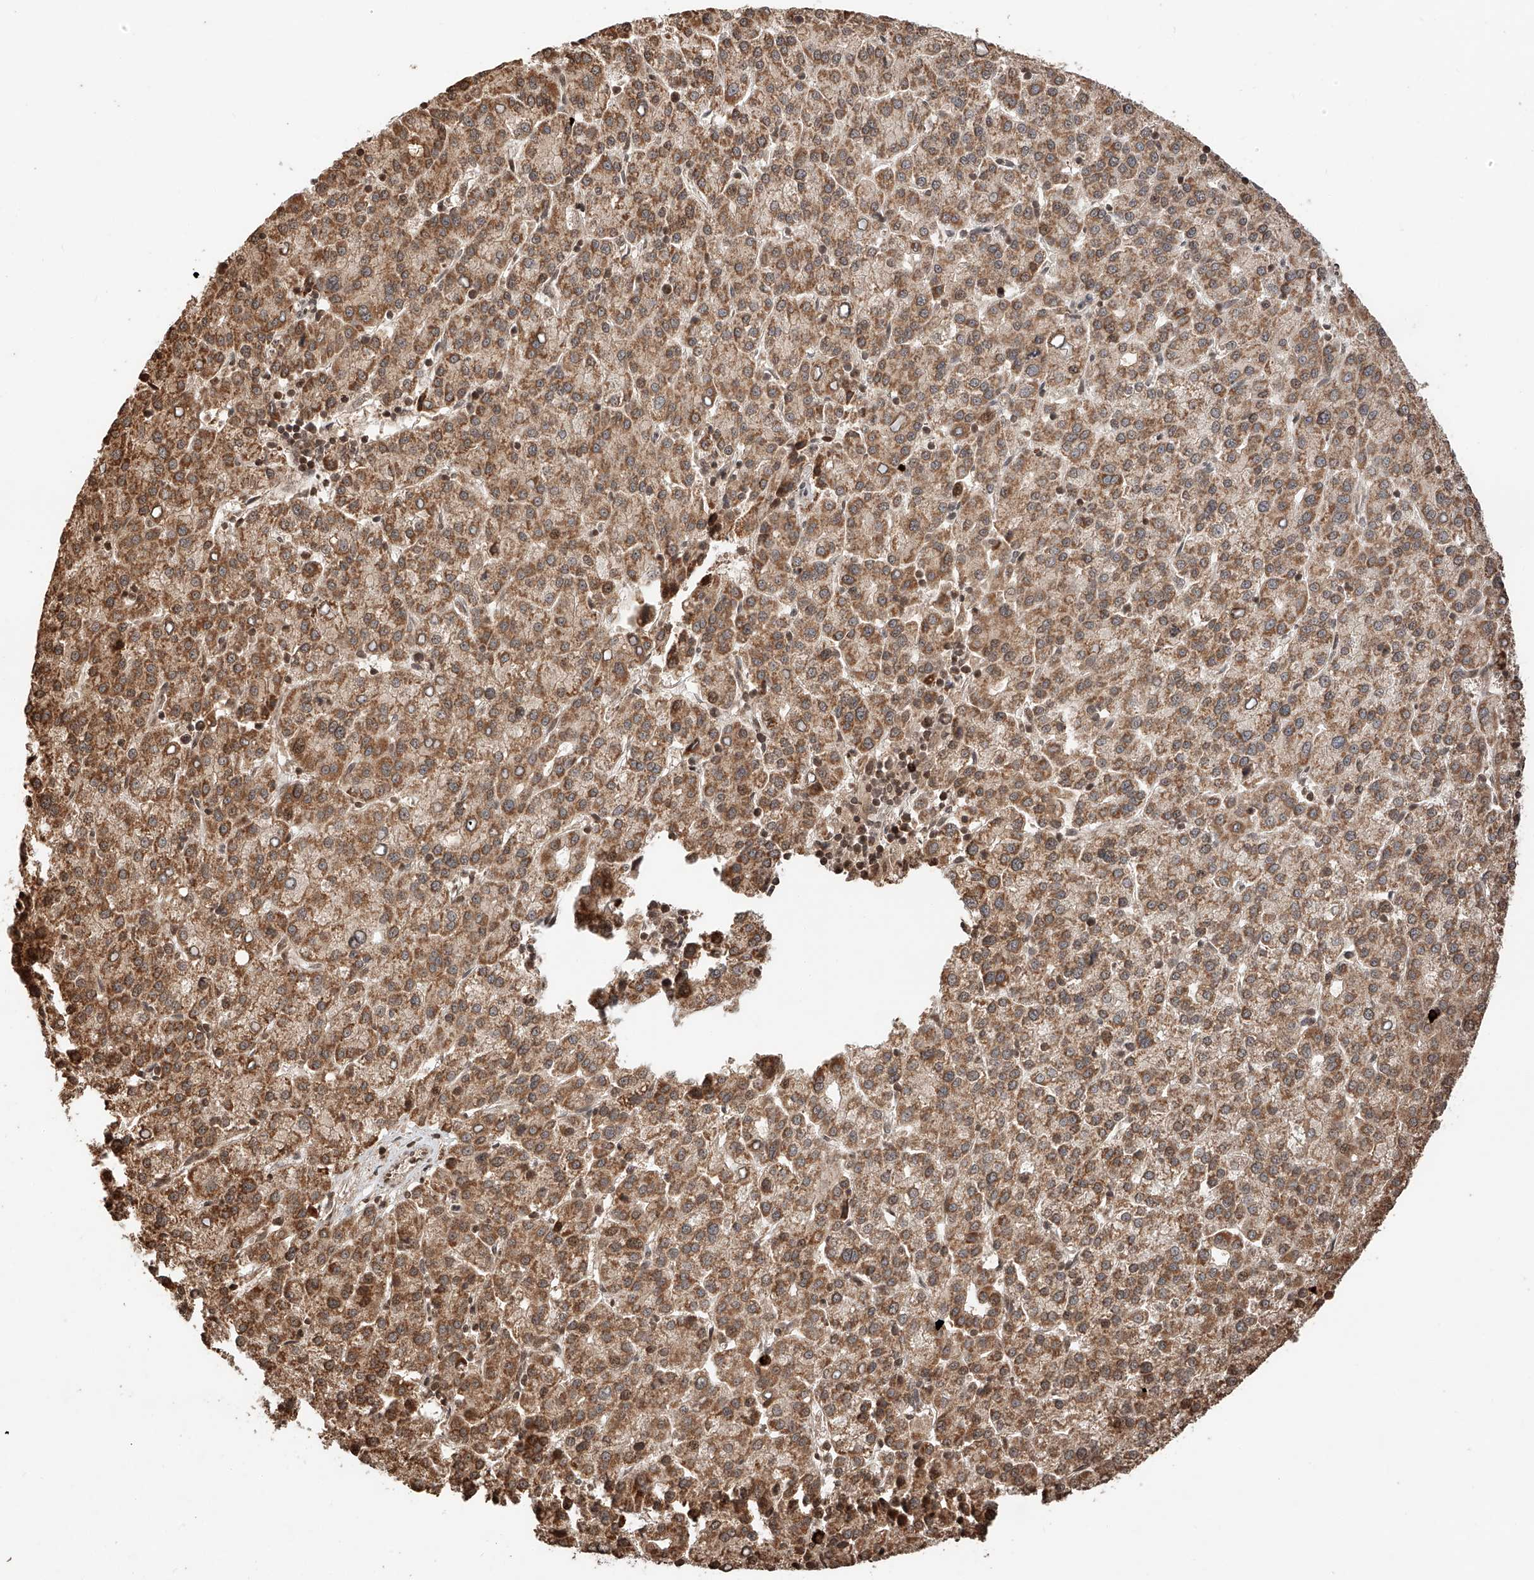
{"staining": {"intensity": "moderate", "quantity": ">75%", "location": "cytoplasmic/membranous"}, "tissue": "liver cancer", "cell_type": "Tumor cells", "image_type": "cancer", "snomed": [{"axis": "morphology", "description": "Carcinoma, Hepatocellular, NOS"}, {"axis": "topography", "description": "Liver"}], "caption": "The photomicrograph exhibits staining of liver cancer, revealing moderate cytoplasmic/membranous protein positivity (brown color) within tumor cells.", "gene": "ARHGAP33", "patient": {"sex": "female", "age": 58}}